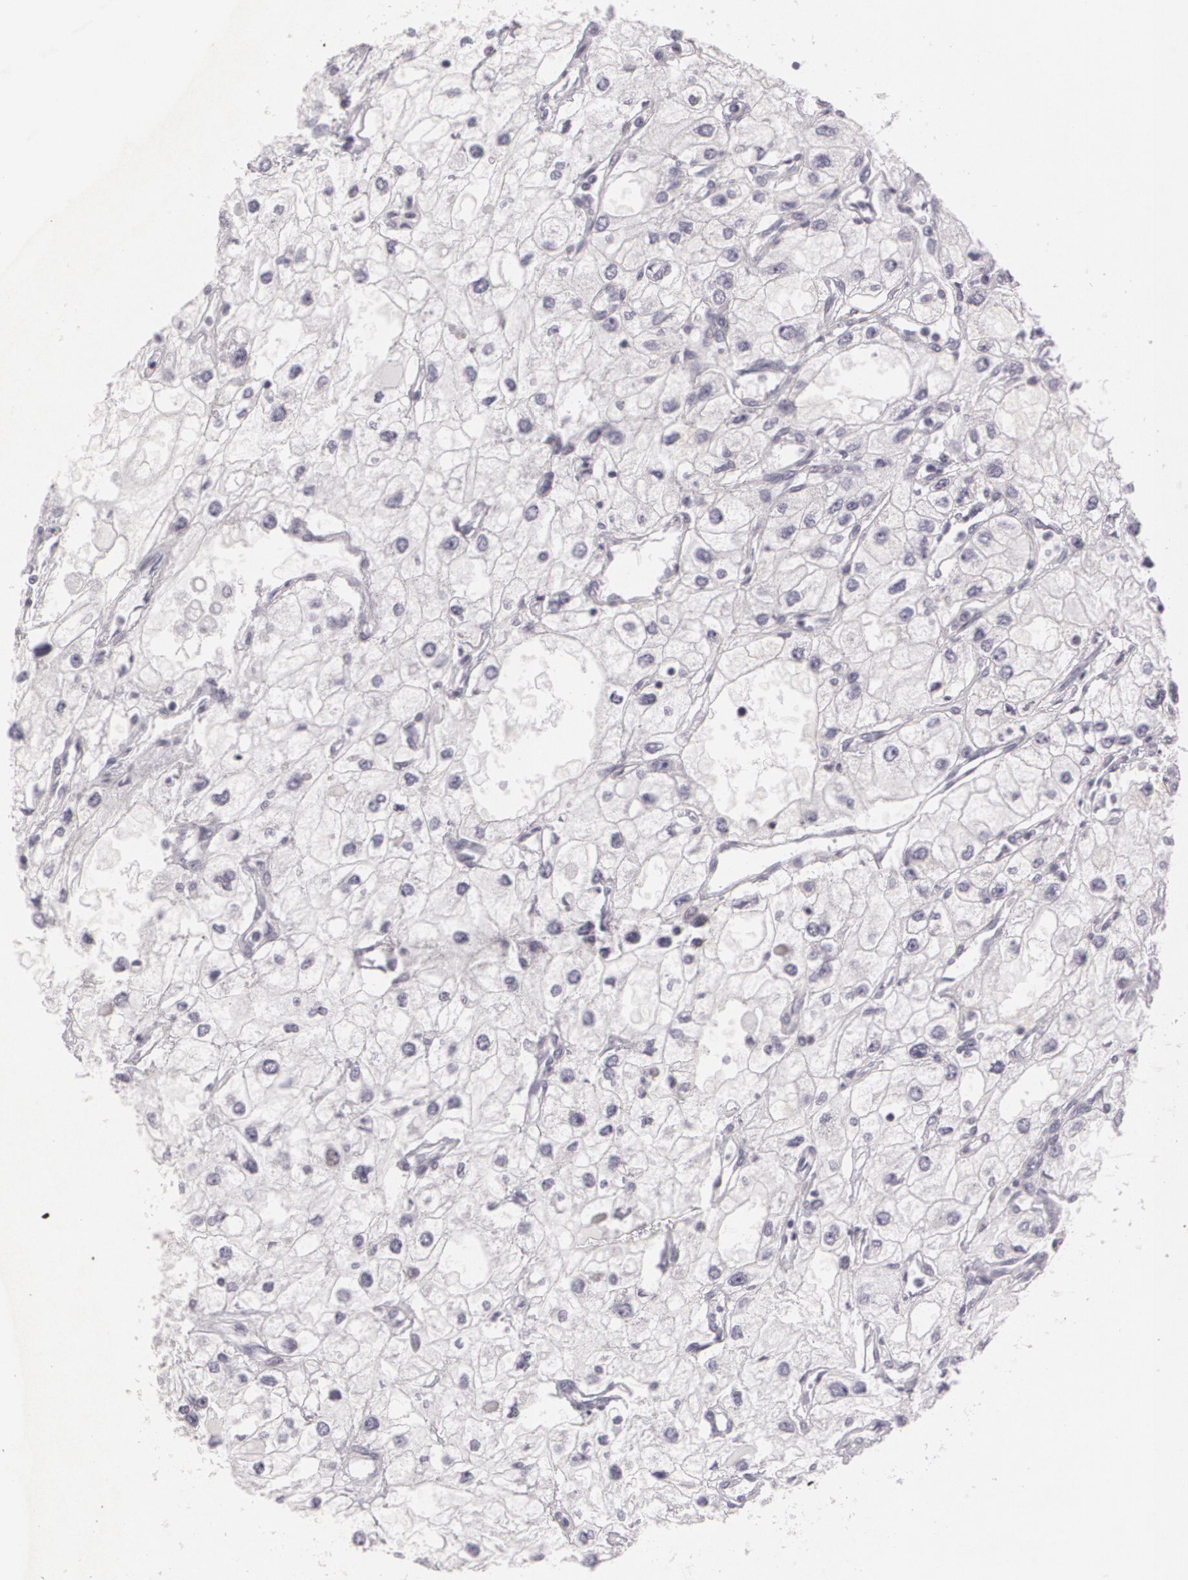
{"staining": {"intensity": "negative", "quantity": "none", "location": "none"}, "tissue": "renal cancer", "cell_type": "Tumor cells", "image_type": "cancer", "snomed": [{"axis": "morphology", "description": "Adenocarcinoma, NOS"}, {"axis": "topography", "description": "Kidney"}], "caption": "Renal cancer (adenocarcinoma) was stained to show a protein in brown. There is no significant positivity in tumor cells.", "gene": "MAP2", "patient": {"sex": "male", "age": 57}}